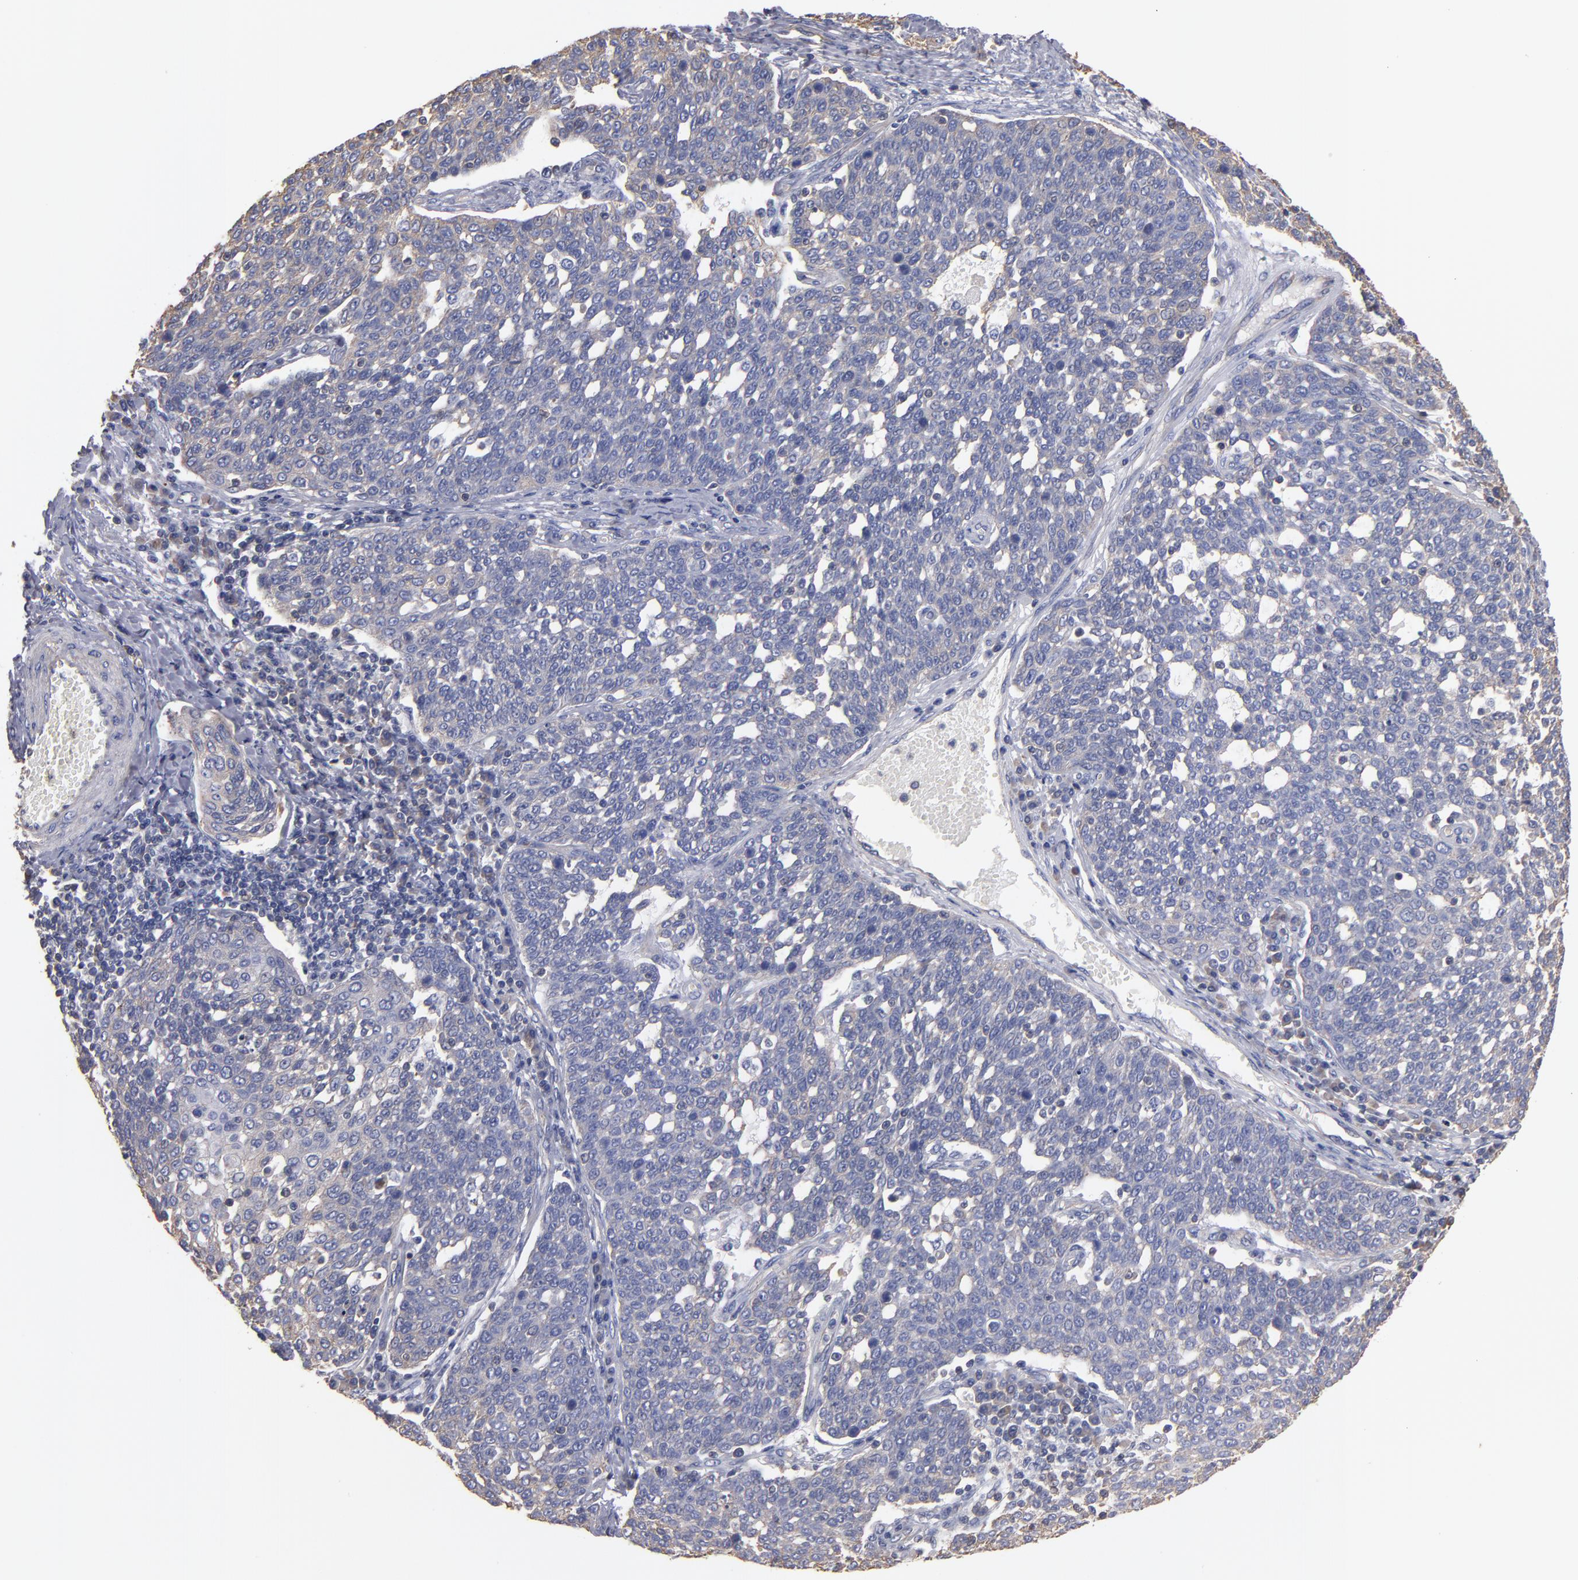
{"staining": {"intensity": "weak", "quantity": "25%-75%", "location": "cytoplasmic/membranous"}, "tissue": "cervical cancer", "cell_type": "Tumor cells", "image_type": "cancer", "snomed": [{"axis": "morphology", "description": "Squamous cell carcinoma, NOS"}, {"axis": "topography", "description": "Cervix"}], "caption": "DAB immunohistochemical staining of cervical cancer (squamous cell carcinoma) shows weak cytoplasmic/membranous protein staining in about 25%-75% of tumor cells.", "gene": "ESYT2", "patient": {"sex": "female", "age": 34}}